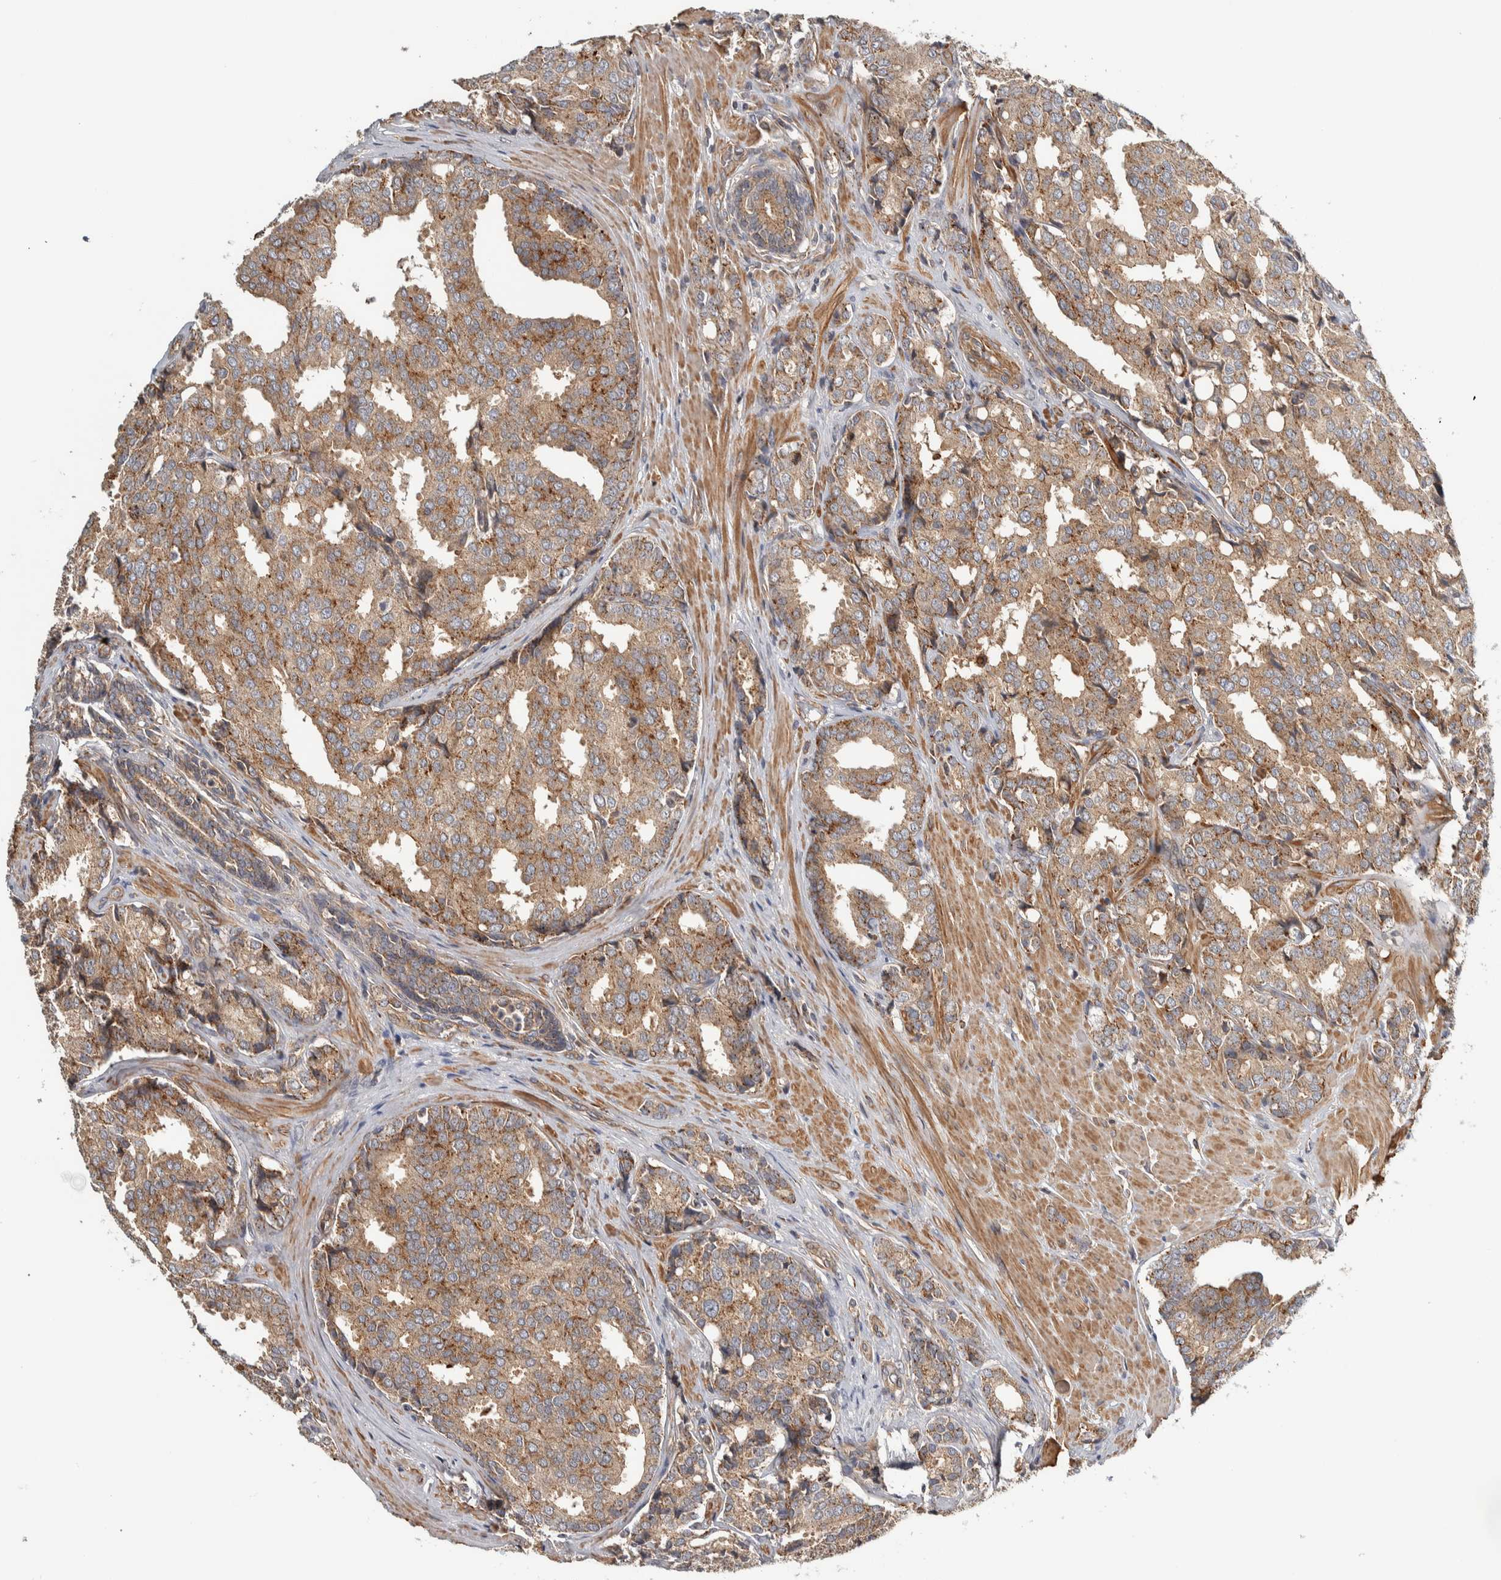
{"staining": {"intensity": "moderate", "quantity": ">75%", "location": "cytoplasmic/membranous"}, "tissue": "prostate cancer", "cell_type": "Tumor cells", "image_type": "cancer", "snomed": [{"axis": "morphology", "description": "Adenocarcinoma, High grade"}, {"axis": "topography", "description": "Prostate"}], "caption": "This histopathology image exhibits IHC staining of human prostate cancer, with medium moderate cytoplasmic/membranous staining in about >75% of tumor cells.", "gene": "TBC1D31", "patient": {"sex": "male", "age": 50}}